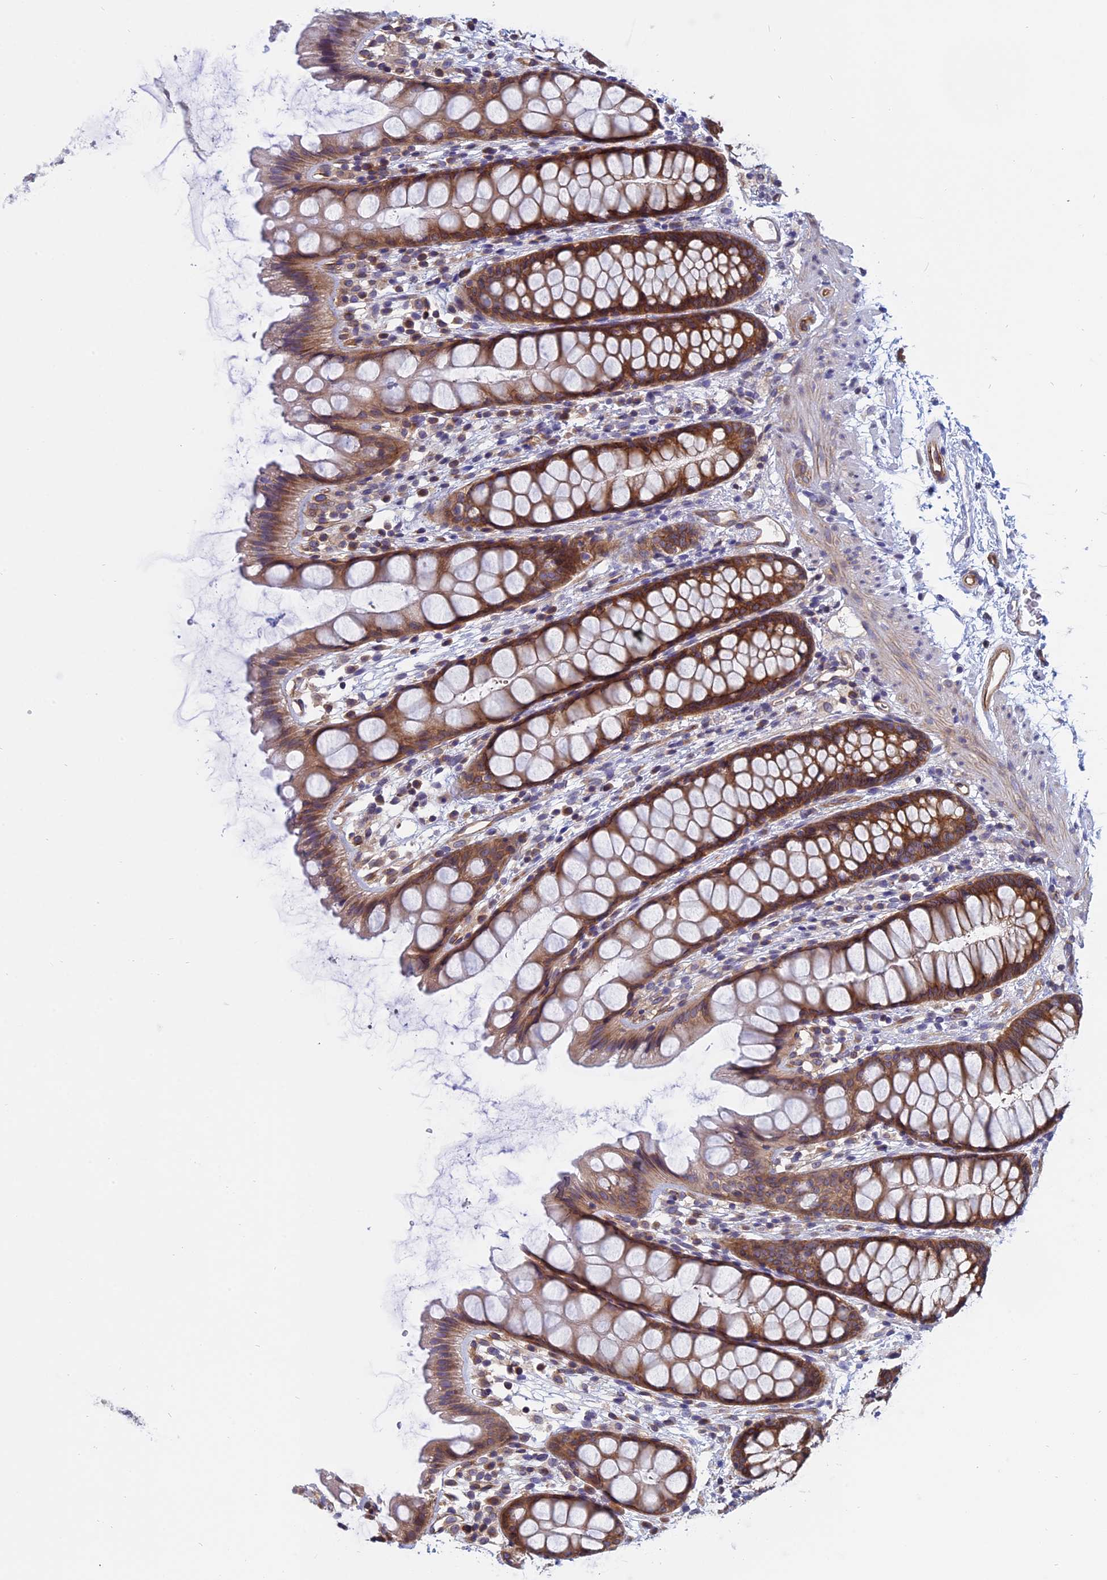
{"staining": {"intensity": "strong", "quantity": ">75%", "location": "cytoplasmic/membranous"}, "tissue": "rectum", "cell_type": "Glandular cells", "image_type": "normal", "snomed": [{"axis": "morphology", "description": "Normal tissue, NOS"}, {"axis": "topography", "description": "Rectum"}], "caption": "Human rectum stained with a brown dye shows strong cytoplasmic/membranous positive expression in about >75% of glandular cells.", "gene": "NAA10", "patient": {"sex": "female", "age": 65}}